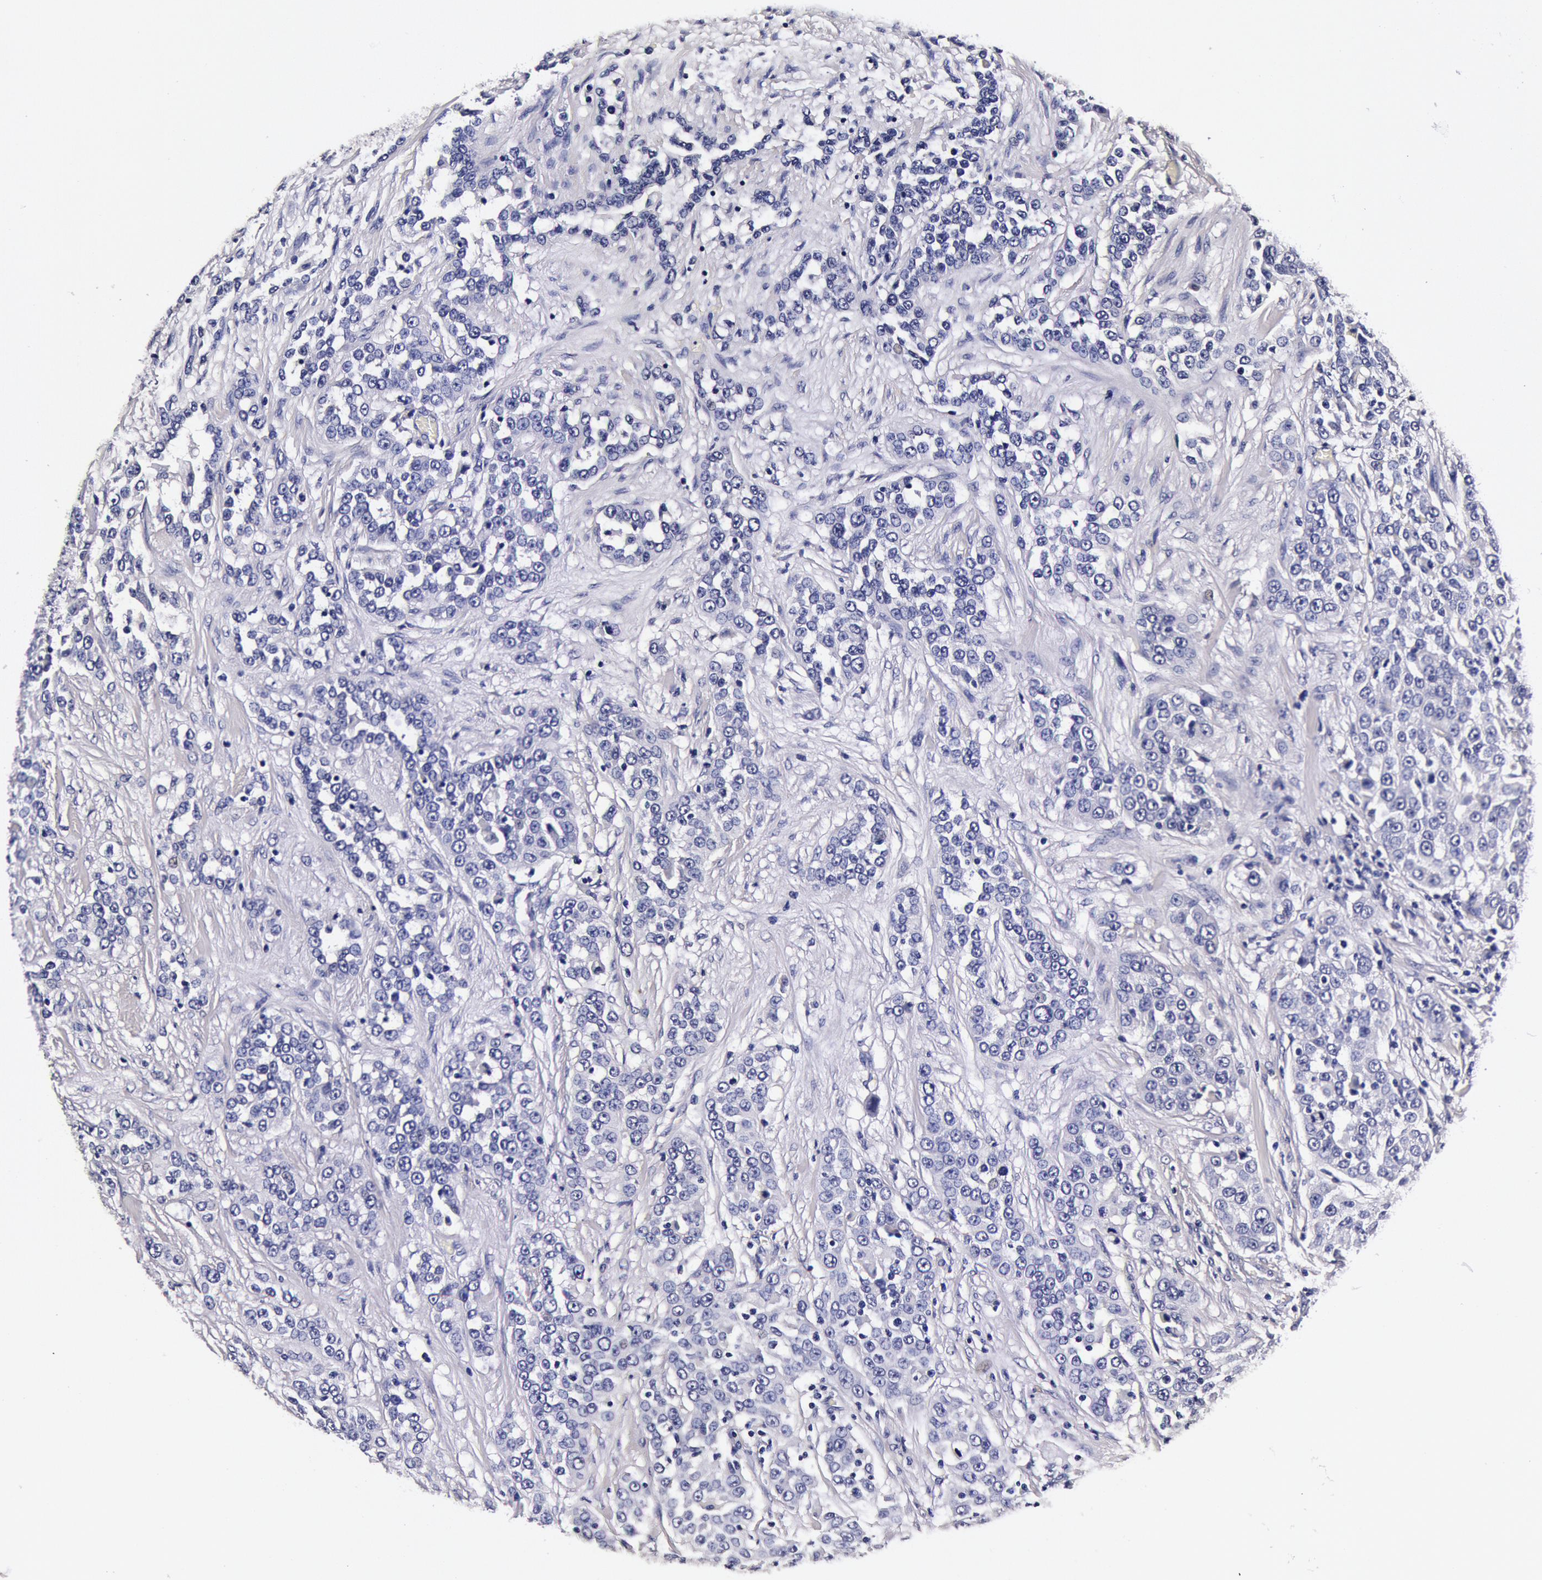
{"staining": {"intensity": "negative", "quantity": "none", "location": "none"}, "tissue": "urothelial cancer", "cell_type": "Tumor cells", "image_type": "cancer", "snomed": [{"axis": "morphology", "description": "Urothelial carcinoma, High grade"}, {"axis": "topography", "description": "Urinary bladder"}], "caption": "A photomicrograph of human urothelial cancer is negative for staining in tumor cells. The staining is performed using DAB (3,3'-diaminobenzidine) brown chromogen with nuclei counter-stained in using hematoxylin.", "gene": "CCDC22", "patient": {"sex": "female", "age": 80}}